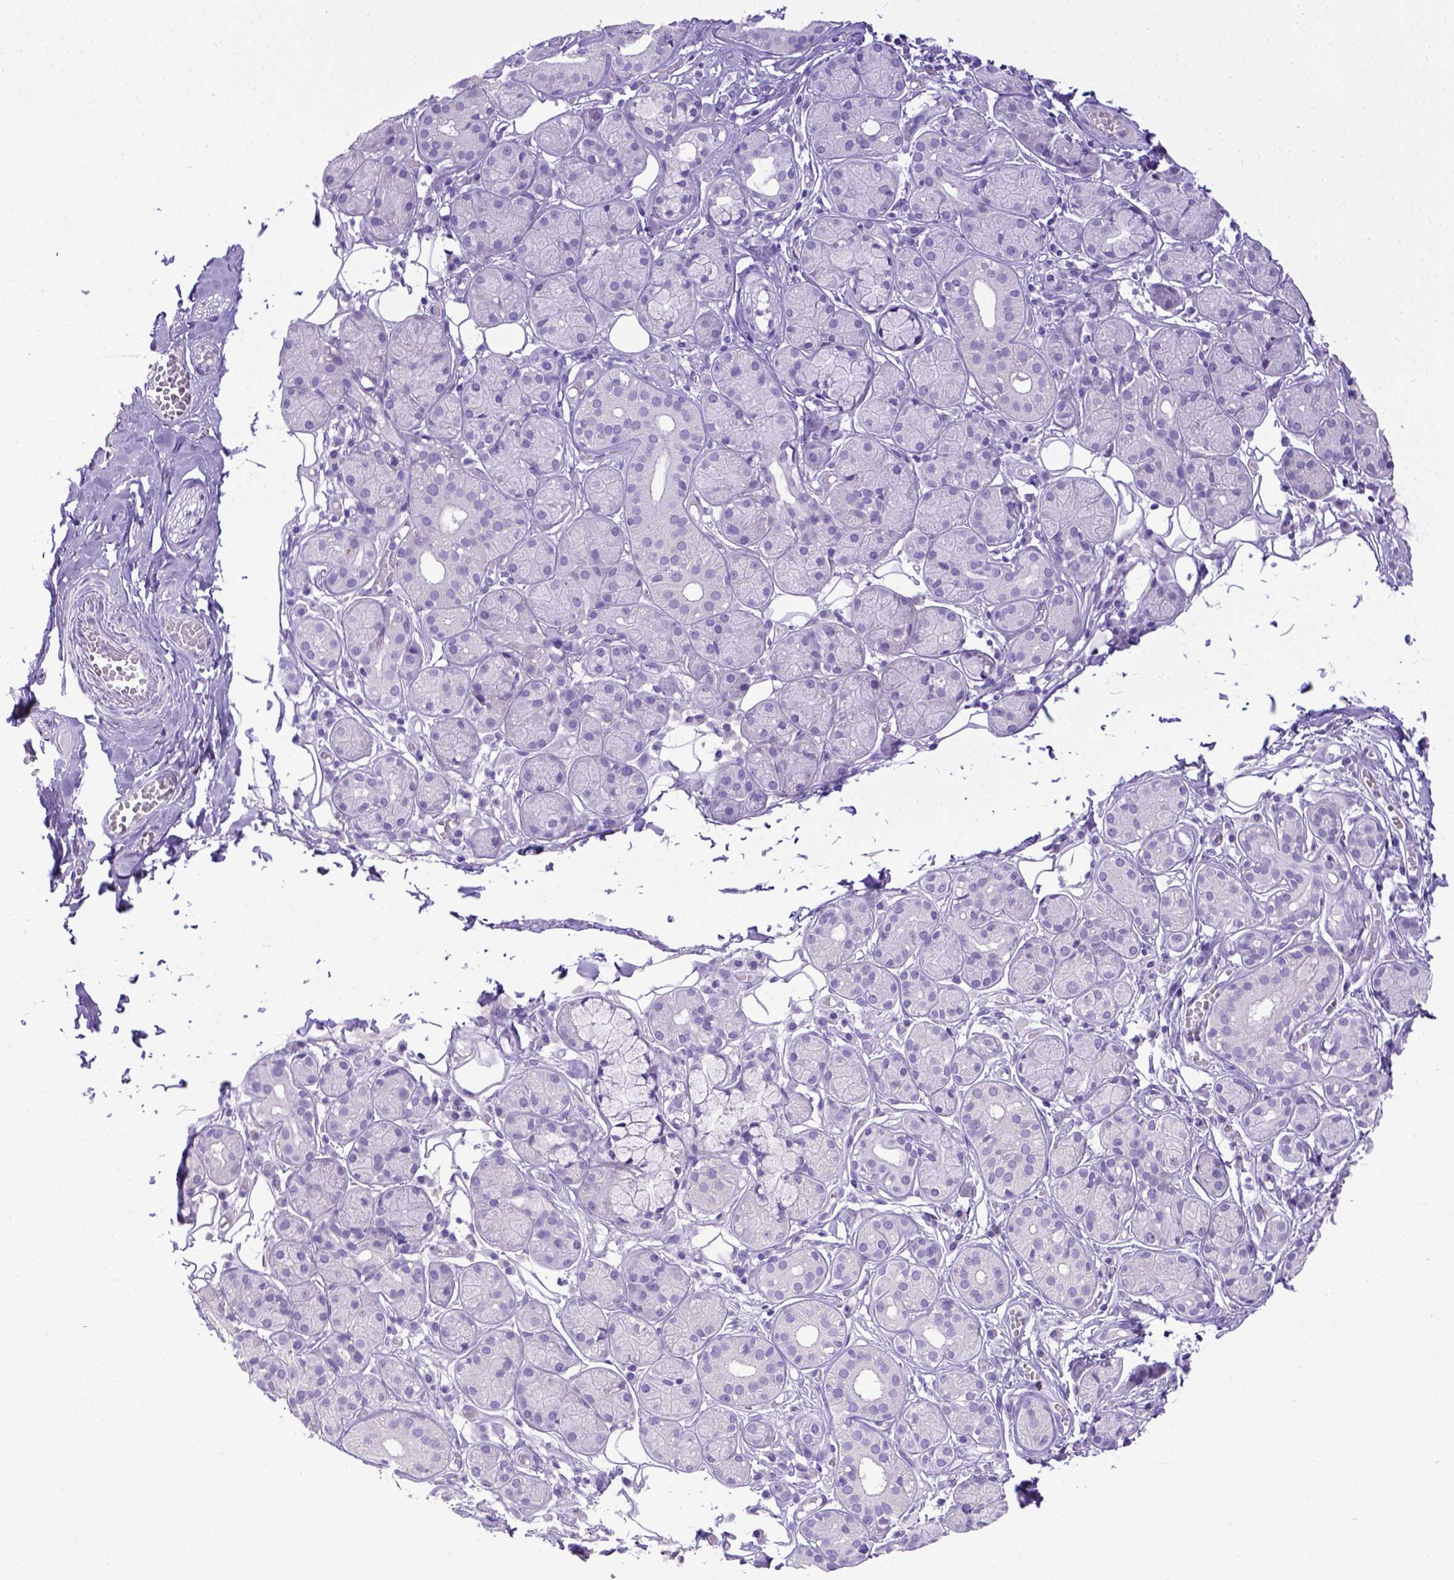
{"staining": {"intensity": "negative", "quantity": "none", "location": "none"}, "tissue": "salivary gland", "cell_type": "Glandular cells", "image_type": "normal", "snomed": [{"axis": "morphology", "description": "Normal tissue, NOS"}, {"axis": "topography", "description": "Salivary gland"}, {"axis": "topography", "description": "Peripheral nerve tissue"}], "caption": "Immunohistochemistry (IHC) image of unremarkable salivary gland stained for a protein (brown), which reveals no staining in glandular cells.", "gene": "ESR1", "patient": {"sex": "male", "age": 71}}